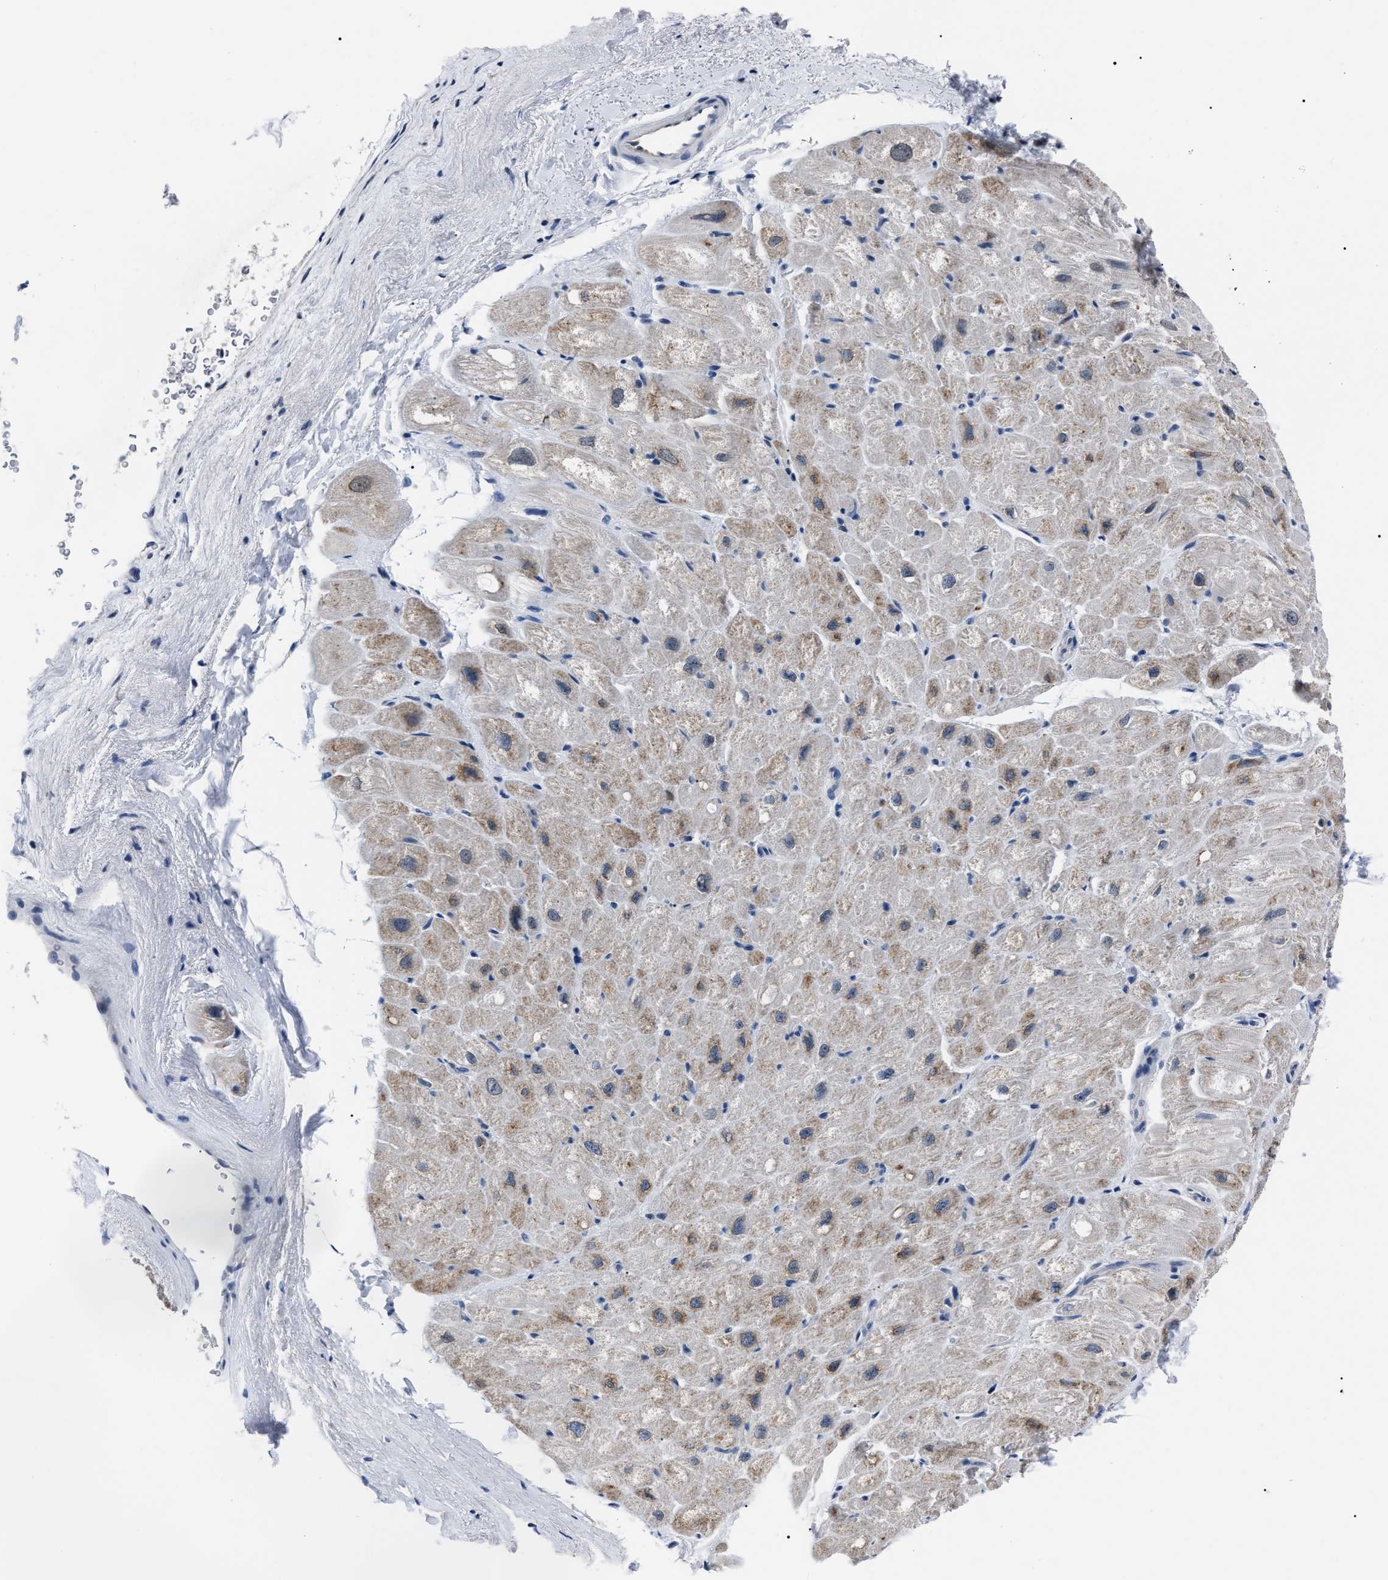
{"staining": {"intensity": "moderate", "quantity": "<25%", "location": "cytoplasmic/membranous"}, "tissue": "heart muscle", "cell_type": "Cardiomyocytes", "image_type": "normal", "snomed": [{"axis": "morphology", "description": "Normal tissue, NOS"}, {"axis": "topography", "description": "Heart"}], "caption": "Immunohistochemistry (IHC) of normal heart muscle demonstrates low levels of moderate cytoplasmic/membranous positivity in about <25% of cardiomyocytes.", "gene": "LRWD1", "patient": {"sex": "male", "age": 49}}